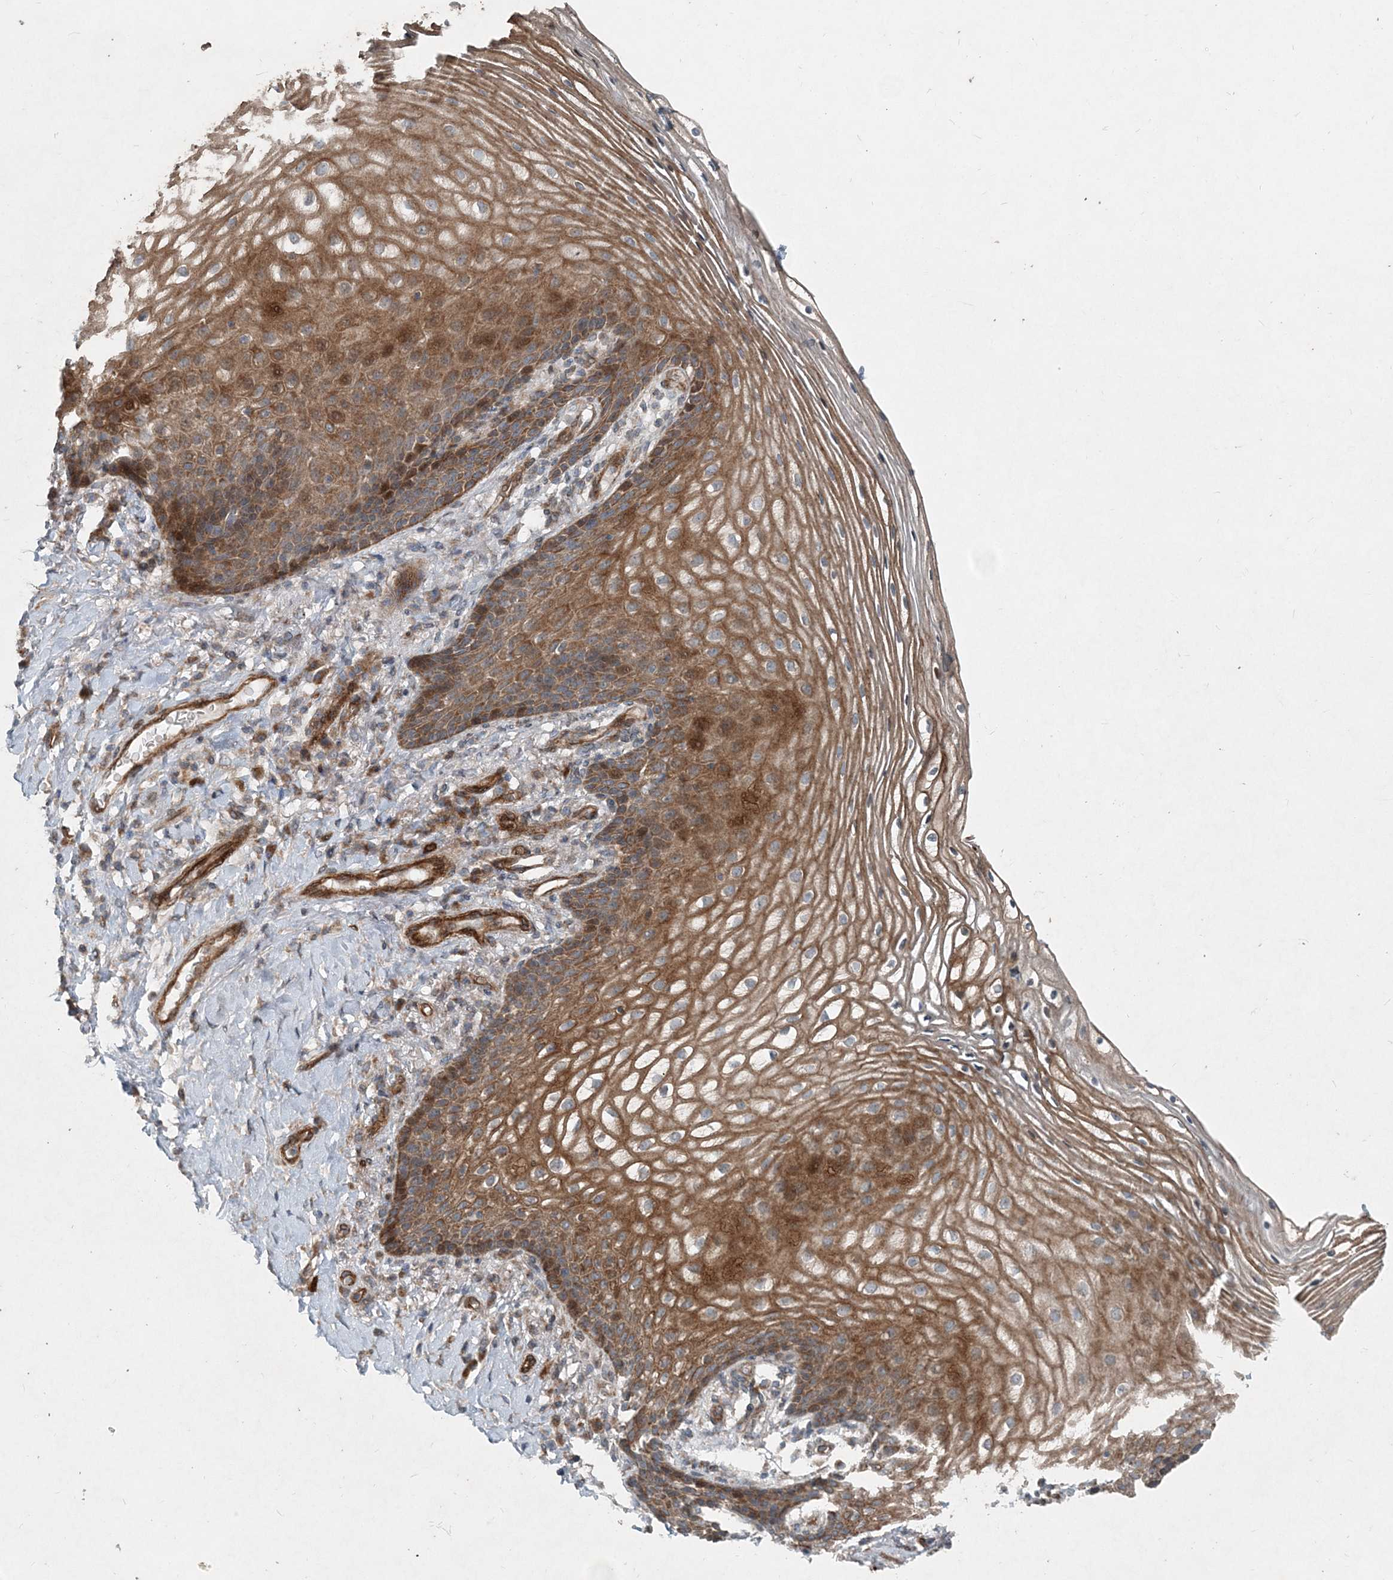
{"staining": {"intensity": "moderate", "quantity": ">75%", "location": "cytoplasmic/membranous"}, "tissue": "vagina", "cell_type": "Squamous epithelial cells", "image_type": "normal", "snomed": [{"axis": "morphology", "description": "Normal tissue, NOS"}, {"axis": "topography", "description": "Vagina"}], "caption": "A medium amount of moderate cytoplasmic/membranous expression is present in about >75% of squamous epithelial cells in unremarkable vagina. (DAB (3,3'-diaminobenzidine) IHC, brown staining for protein, blue staining for nuclei).", "gene": "INTU", "patient": {"sex": "female", "age": 60}}